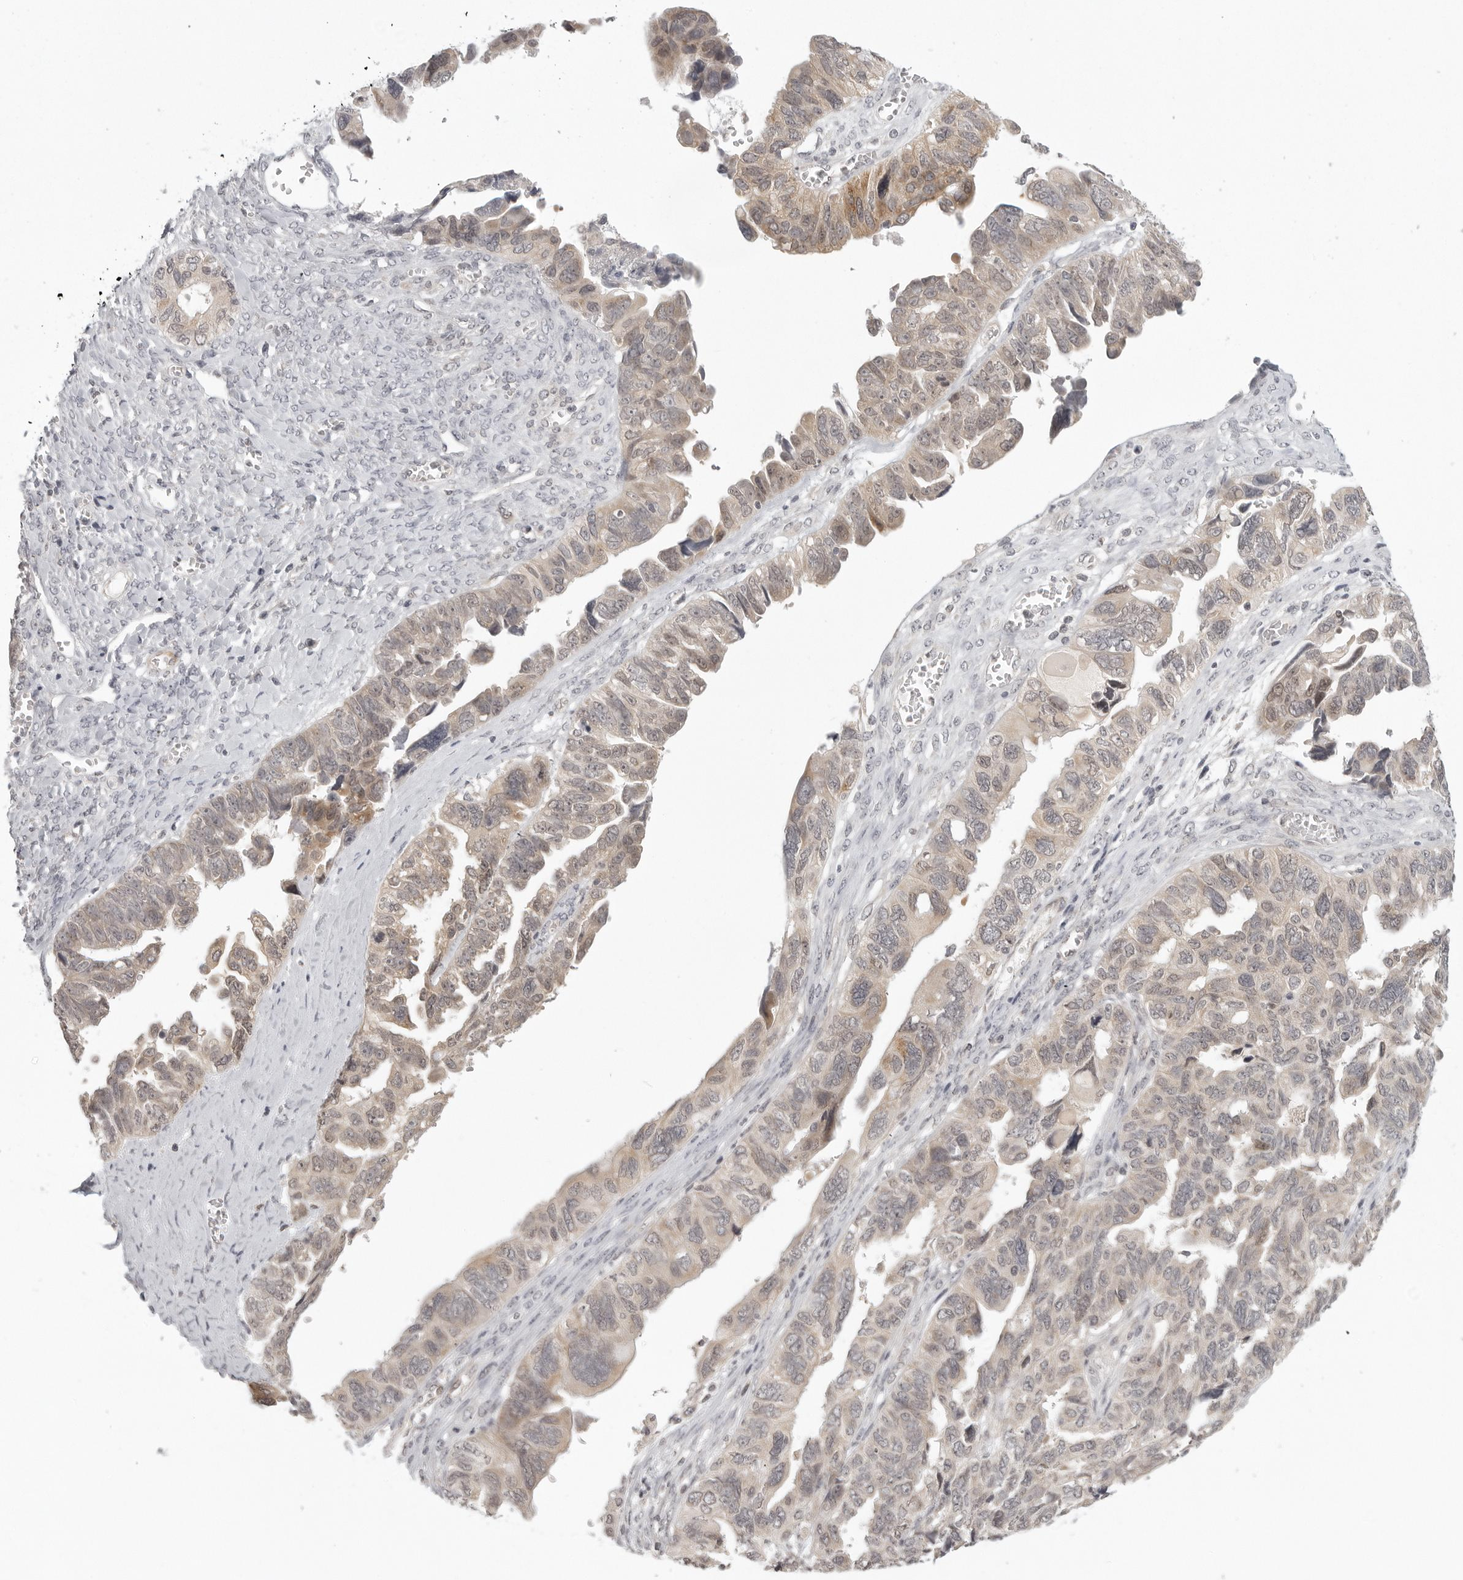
{"staining": {"intensity": "weak", "quantity": ">75%", "location": "cytoplasmic/membranous"}, "tissue": "ovarian cancer", "cell_type": "Tumor cells", "image_type": "cancer", "snomed": [{"axis": "morphology", "description": "Cystadenocarcinoma, serous, NOS"}, {"axis": "topography", "description": "Ovary"}], "caption": "This image demonstrates ovarian cancer stained with IHC to label a protein in brown. The cytoplasmic/membranous of tumor cells show weak positivity for the protein. Nuclei are counter-stained blue.", "gene": "TUT4", "patient": {"sex": "female", "age": 79}}